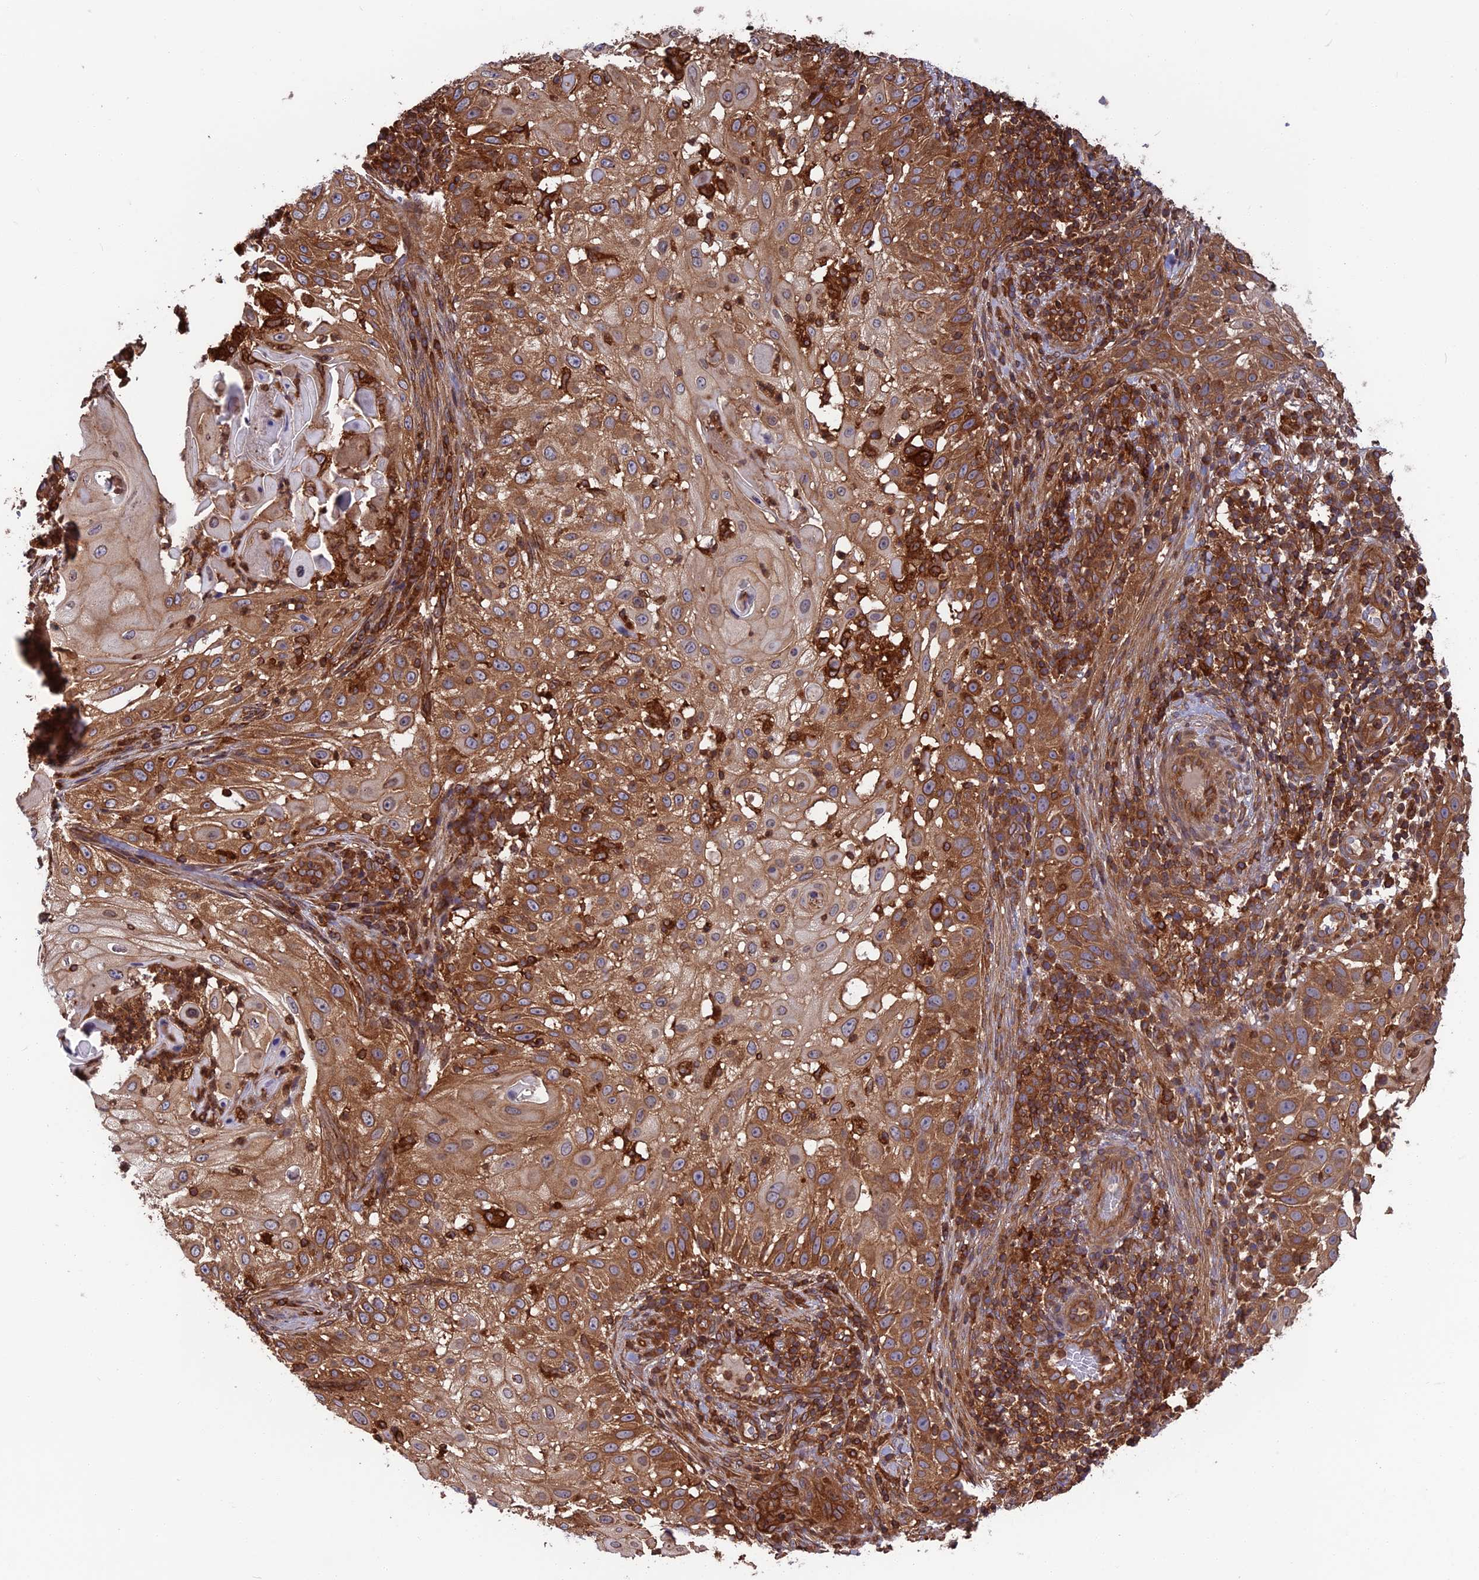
{"staining": {"intensity": "moderate", "quantity": ">75%", "location": "cytoplasmic/membranous"}, "tissue": "skin cancer", "cell_type": "Tumor cells", "image_type": "cancer", "snomed": [{"axis": "morphology", "description": "Squamous cell carcinoma, NOS"}, {"axis": "topography", "description": "Skin"}], "caption": "IHC photomicrograph of human squamous cell carcinoma (skin) stained for a protein (brown), which demonstrates medium levels of moderate cytoplasmic/membranous staining in approximately >75% of tumor cells.", "gene": "WDR1", "patient": {"sex": "female", "age": 44}}